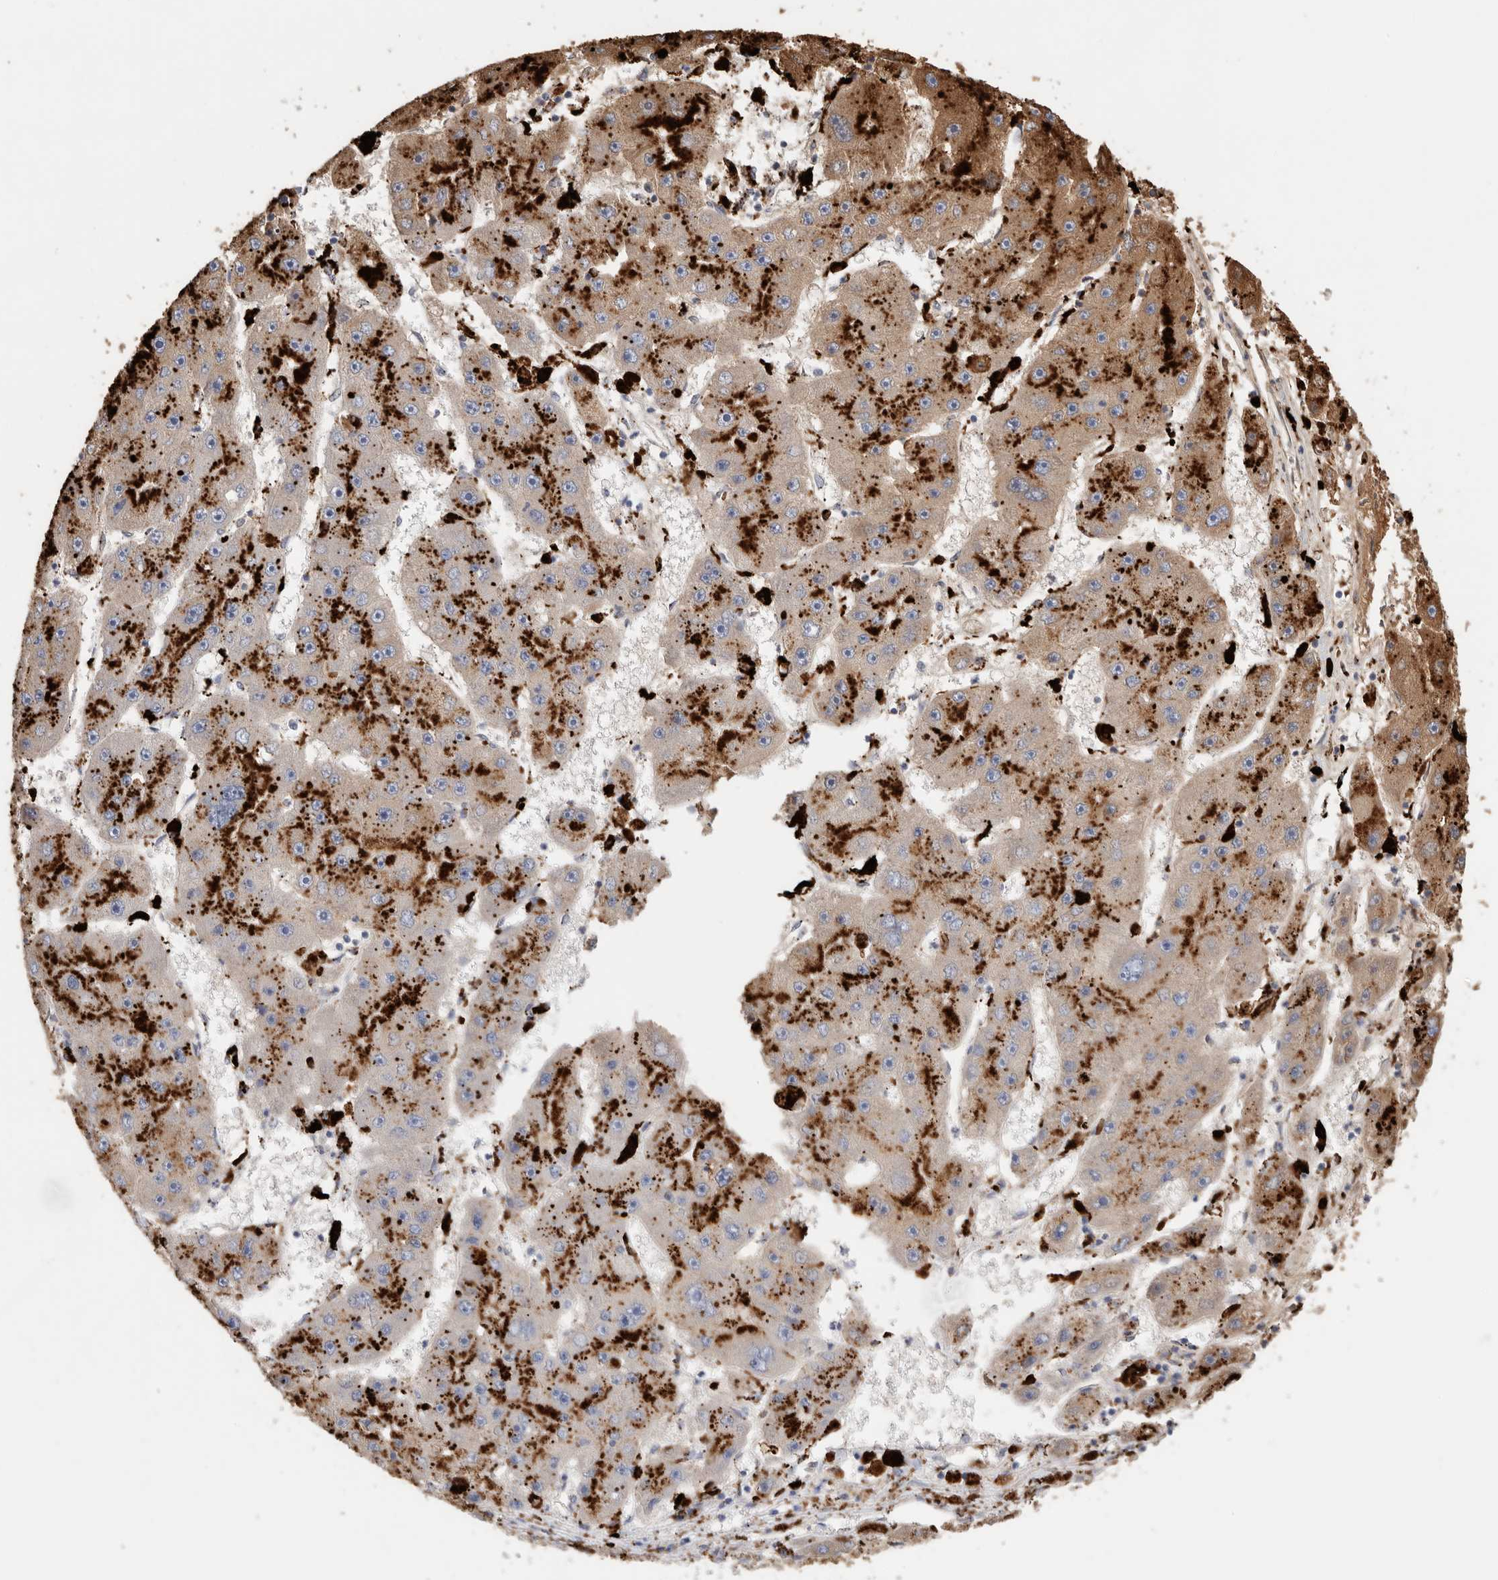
{"staining": {"intensity": "strong", "quantity": ">75%", "location": "cytoplasmic/membranous"}, "tissue": "liver cancer", "cell_type": "Tumor cells", "image_type": "cancer", "snomed": [{"axis": "morphology", "description": "Carcinoma, Hepatocellular, NOS"}, {"axis": "topography", "description": "Liver"}], "caption": "Protein expression by immunohistochemistry demonstrates strong cytoplasmic/membranous expression in about >75% of tumor cells in hepatocellular carcinoma (liver).", "gene": "GGH", "patient": {"sex": "female", "age": 61}}